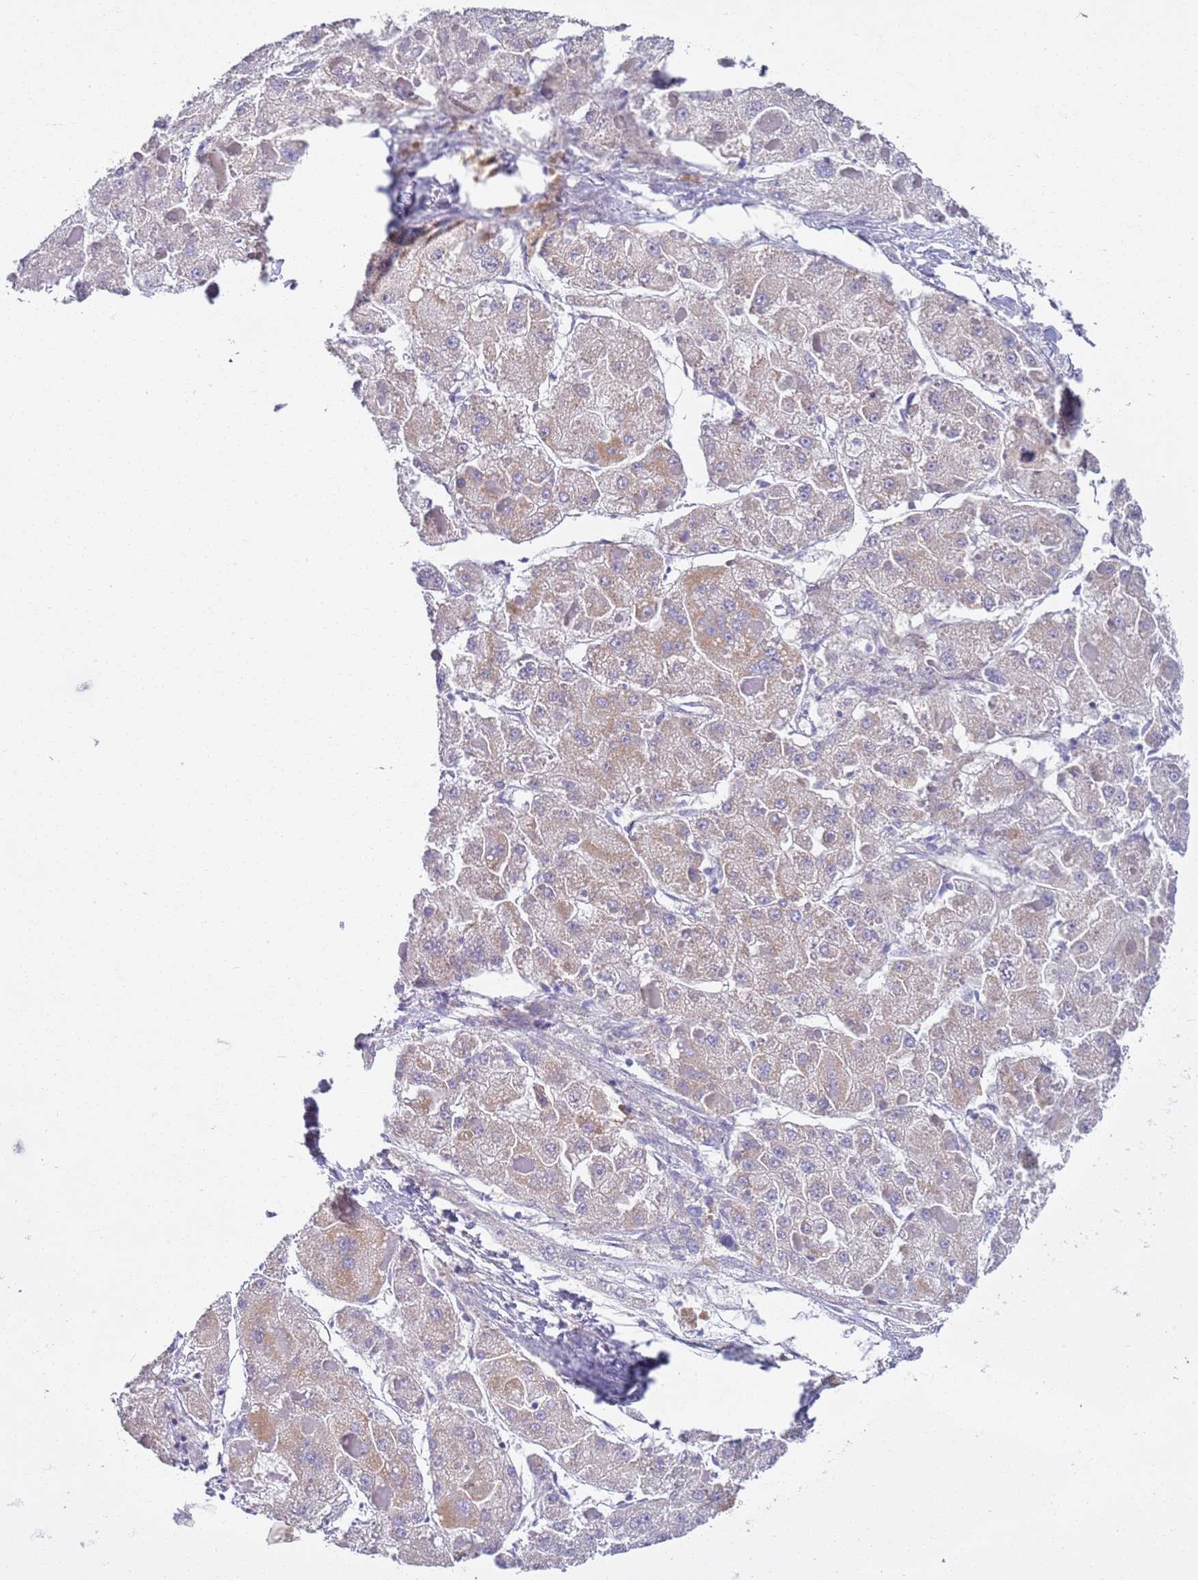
{"staining": {"intensity": "weak", "quantity": "<25%", "location": "cytoplasmic/membranous"}, "tissue": "liver cancer", "cell_type": "Tumor cells", "image_type": "cancer", "snomed": [{"axis": "morphology", "description": "Carcinoma, Hepatocellular, NOS"}, {"axis": "topography", "description": "Liver"}], "caption": "Hepatocellular carcinoma (liver) was stained to show a protein in brown. There is no significant expression in tumor cells.", "gene": "BRMS1L", "patient": {"sex": "female", "age": 73}}